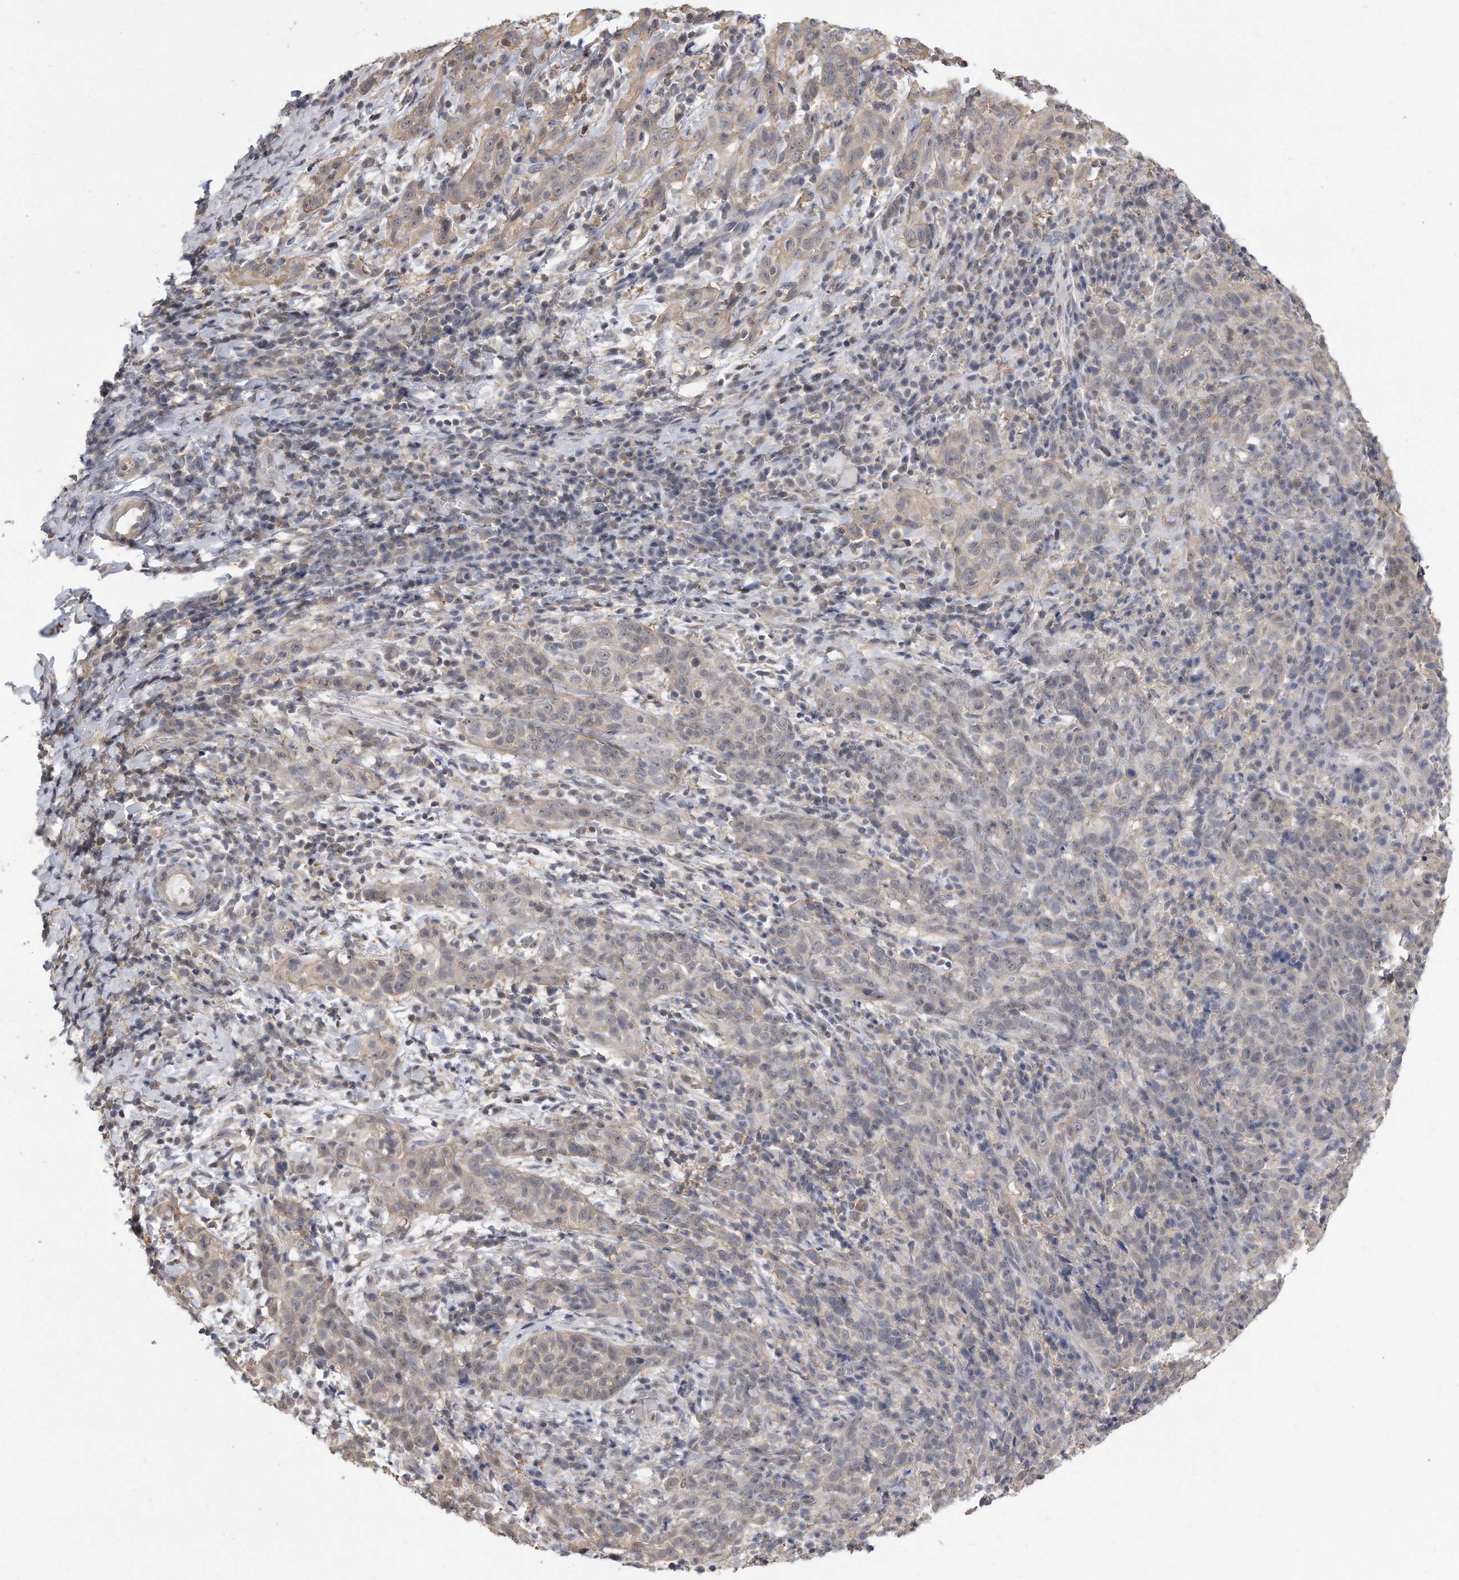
{"staining": {"intensity": "weak", "quantity": "<25%", "location": "cytoplasmic/membranous"}, "tissue": "cervical cancer", "cell_type": "Tumor cells", "image_type": "cancer", "snomed": [{"axis": "morphology", "description": "Squamous cell carcinoma, NOS"}, {"axis": "topography", "description": "Cervix"}], "caption": "This is an immunohistochemistry image of cervical squamous cell carcinoma. There is no positivity in tumor cells.", "gene": "TCP1", "patient": {"sex": "female", "age": 46}}